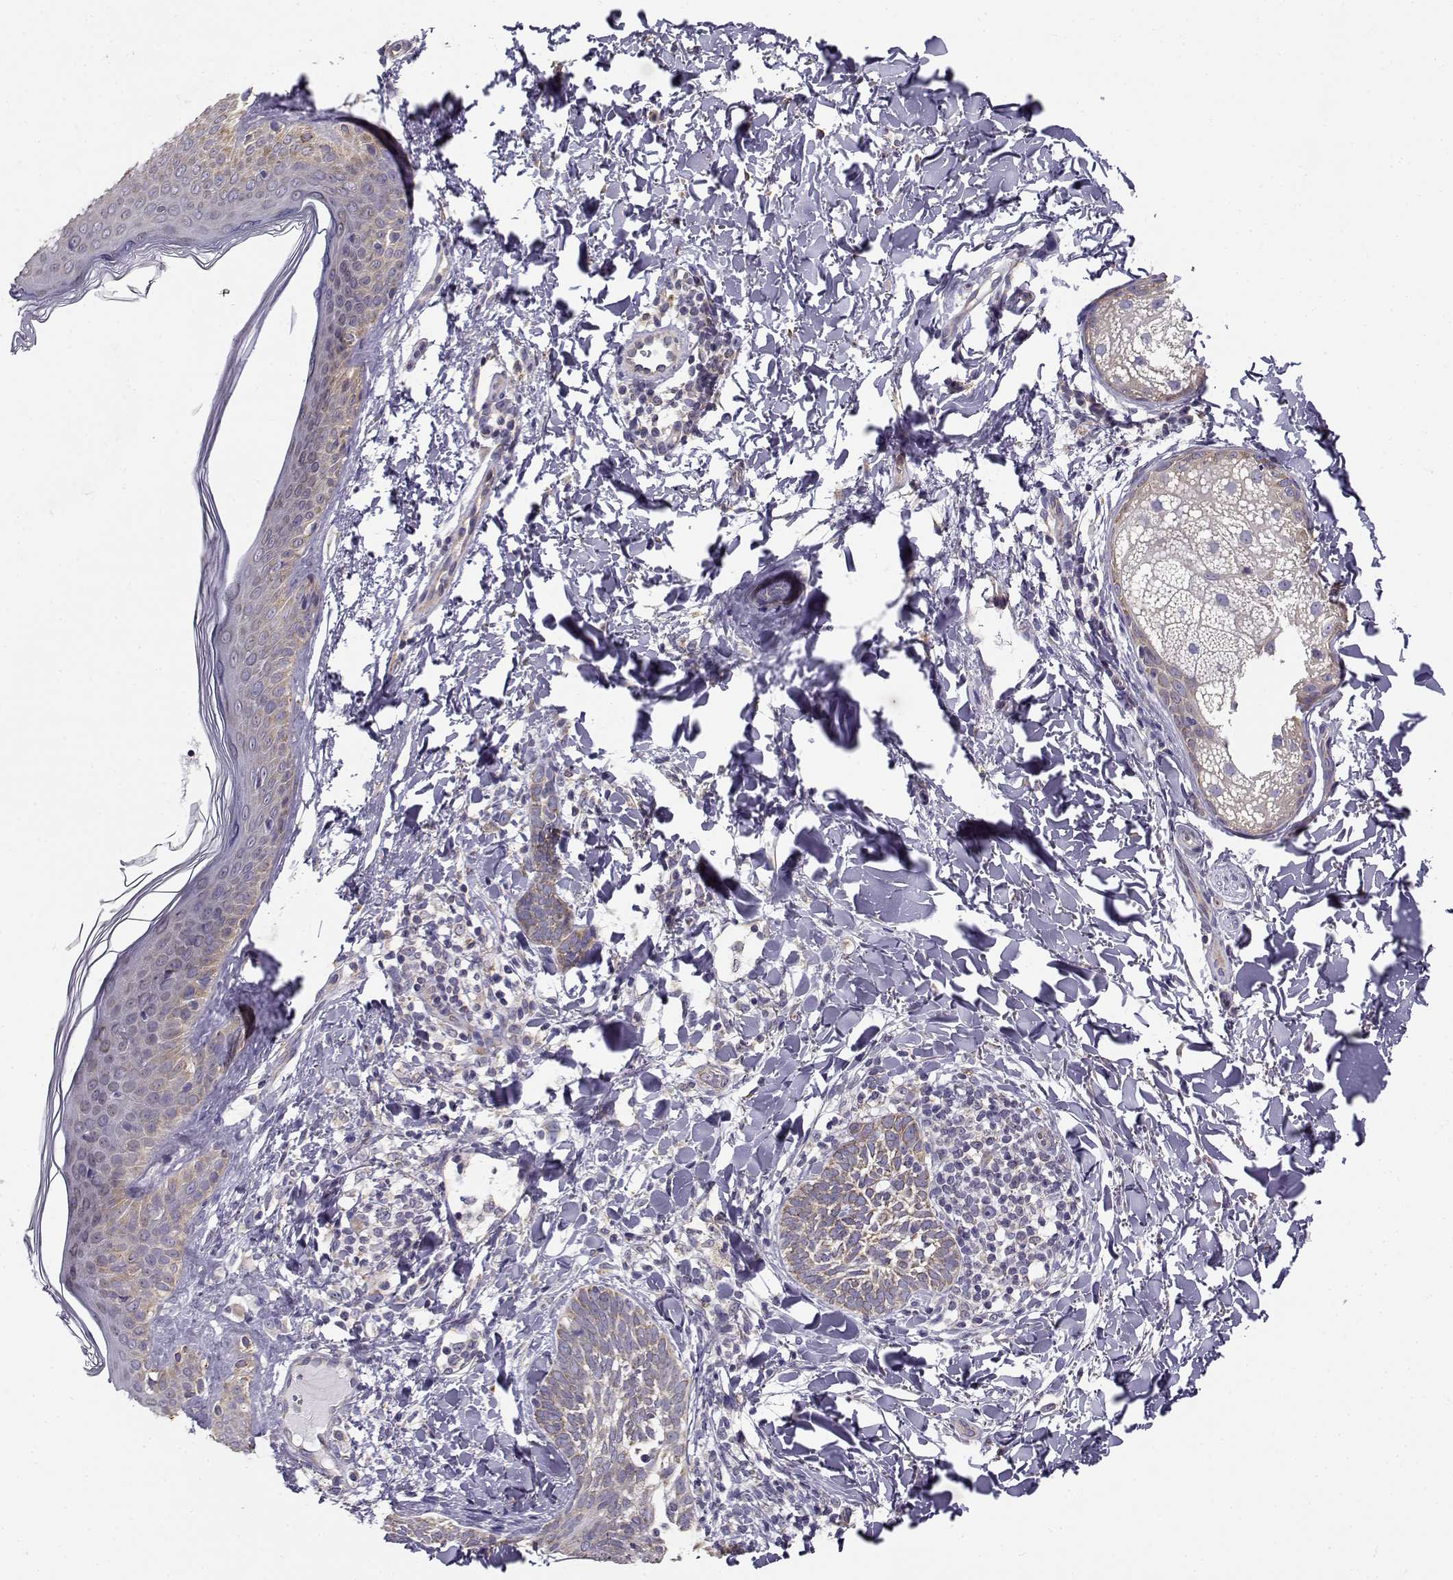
{"staining": {"intensity": "moderate", "quantity": "<25%", "location": "cytoplasmic/membranous"}, "tissue": "skin cancer", "cell_type": "Tumor cells", "image_type": "cancer", "snomed": [{"axis": "morphology", "description": "Normal tissue, NOS"}, {"axis": "morphology", "description": "Basal cell carcinoma"}, {"axis": "topography", "description": "Skin"}], "caption": "IHC (DAB (3,3'-diaminobenzidine)) staining of basal cell carcinoma (skin) reveals moderate cytoplasmic/membranous protein expression in approximately <25% of tumor cells.", "gene": "BEND6", "patient": {"sex": "male", "age": 46}}